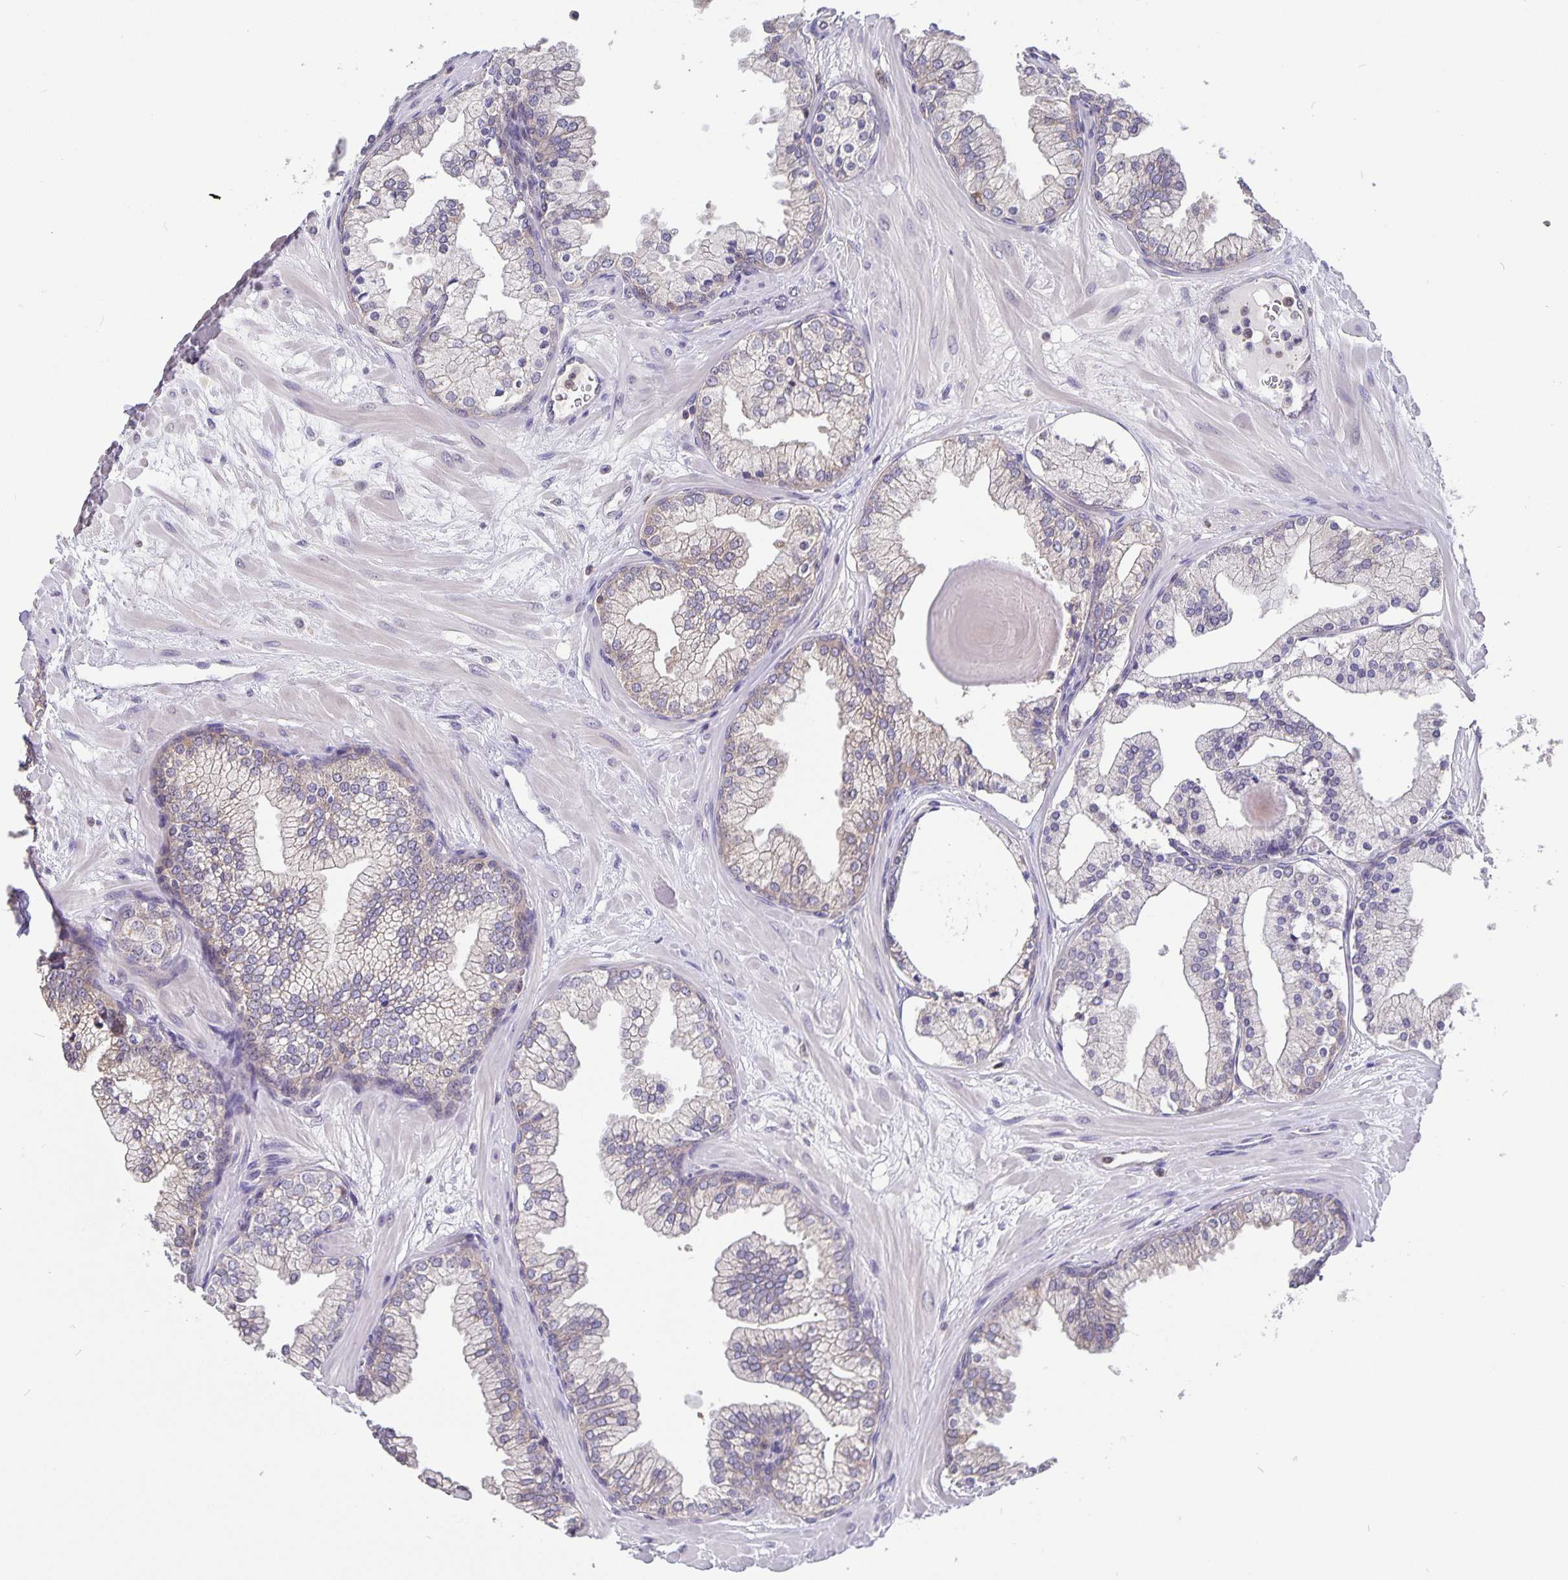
{"staining": {"intensity": "weak", "quantity": "25%-75%", "location": "cytoplasmic/membranous"}, "tissue": "prostate", "cell_type": "Glandular cells", "image_type": "normal", "snomed": [{"axis": "morphology", "description": "Normal tissue, NOS"}, {"axis": "topography", "description": "Prostate"}, {"axis": "topography", "description": "Peripheral nerve tissue"}], "caption": "Unremarkable prostate exhibits weak cytoplasmic/membranous expression in about 25%-75% of glandular cells, visualized by immunohistochemistry.", "gene": "FEM1C", "patient": {"sex": "male", "age": 61}}